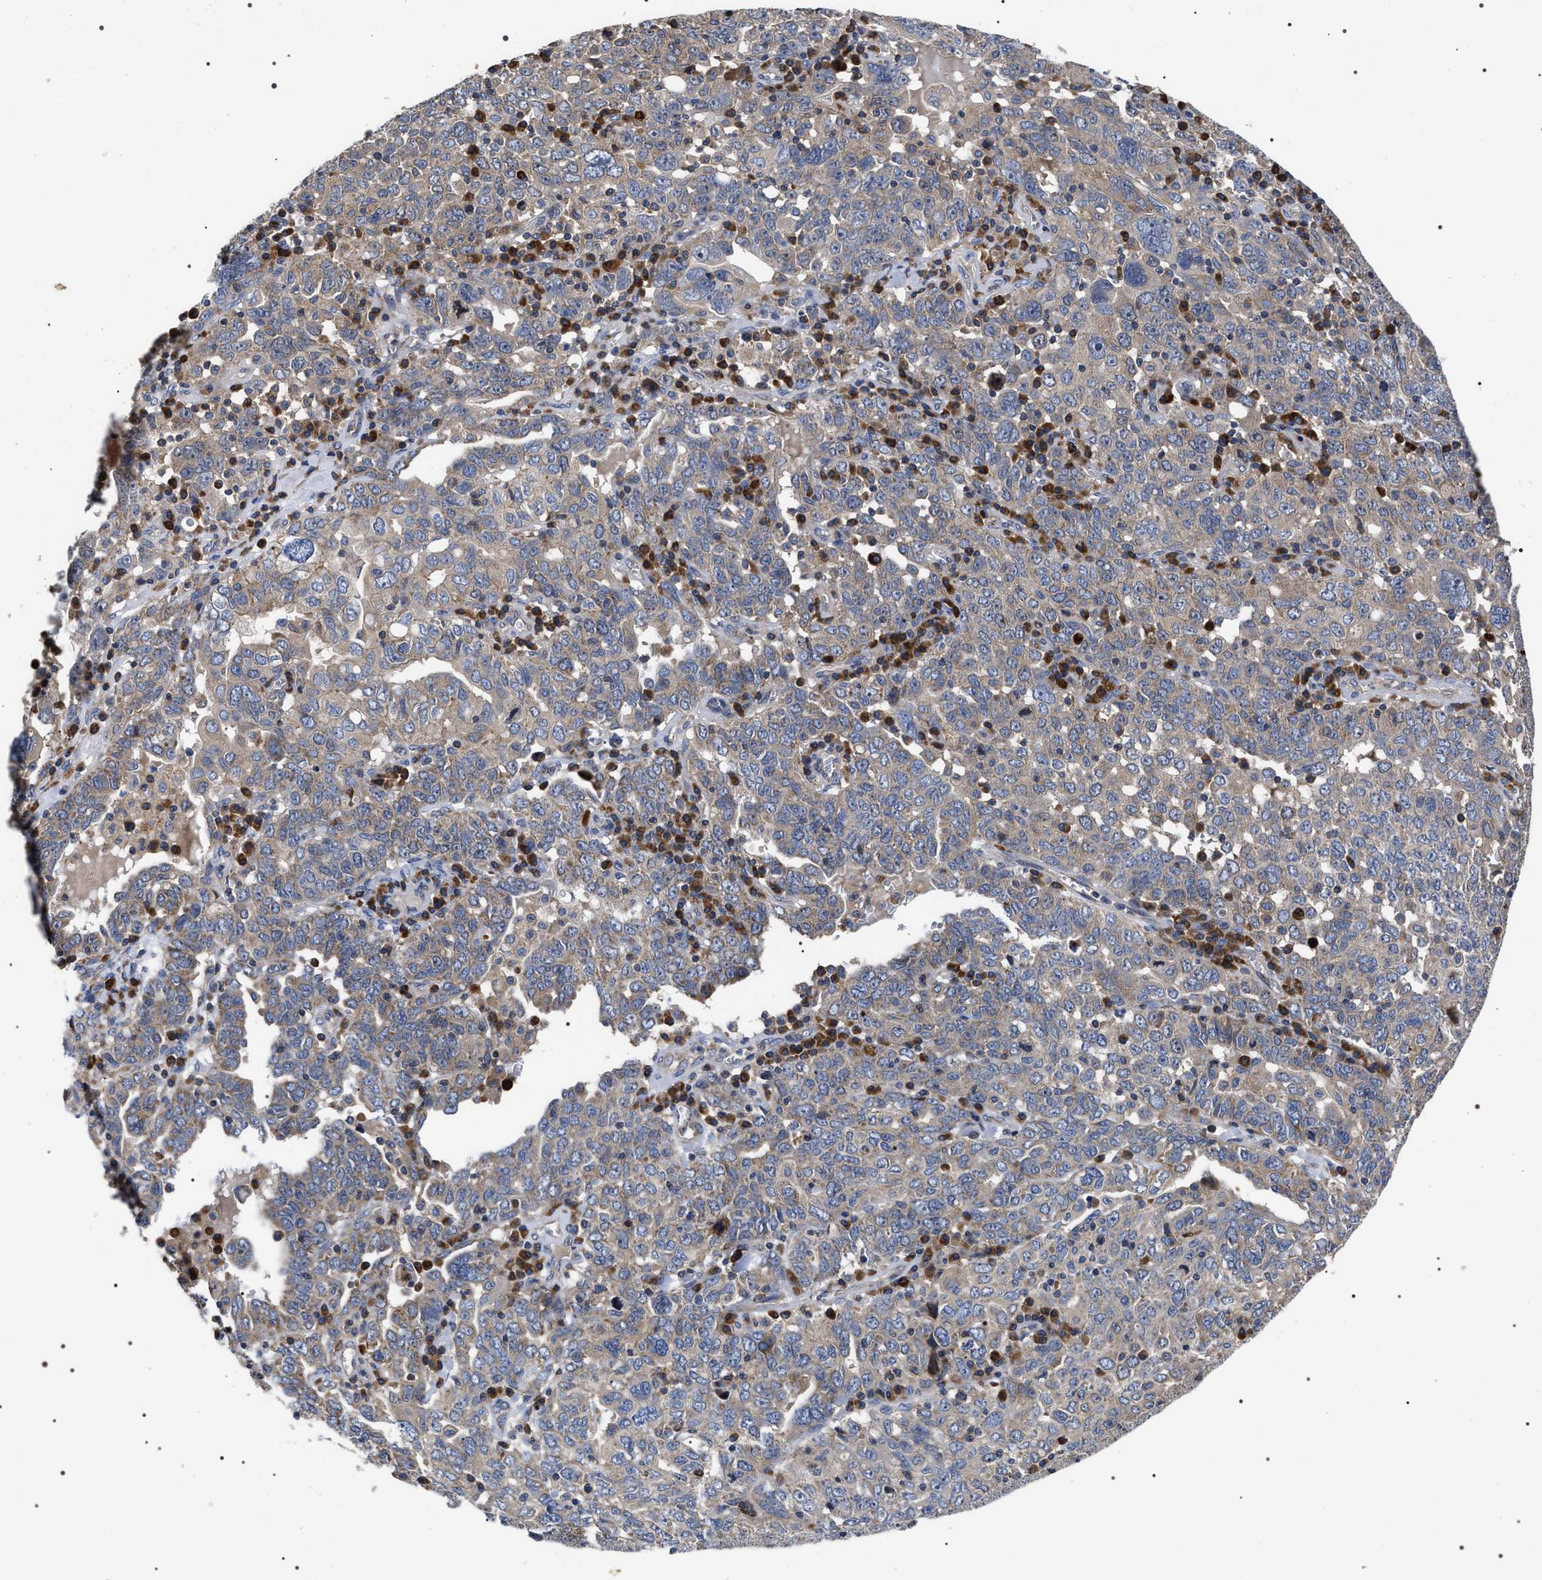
{"staining": {"intensity": "weak", "quantity": "25%-75%", "location": "cytoplasmic/membranous"}, "tissue": "ovarian cancer", "cell_type": "Tumor cells", "image_type": "cancer", "snomed": [{"axis": "morphology", "description": "Carcinoma, endometroid"}, {"axis": "topography", "description": "Ovary"}], "caption": "IHC (DAB) staining of human ovarian endometroid carcinoma exhibits weak cytoplasmic/membranous protein positivity in approximately 25%-75% of tumor cells. Immunohistochemistry stains the protein in brown and the nuclei are stained blue.", "gene": "MIS18A", "patient": {"sex": "female", "age": 62}}